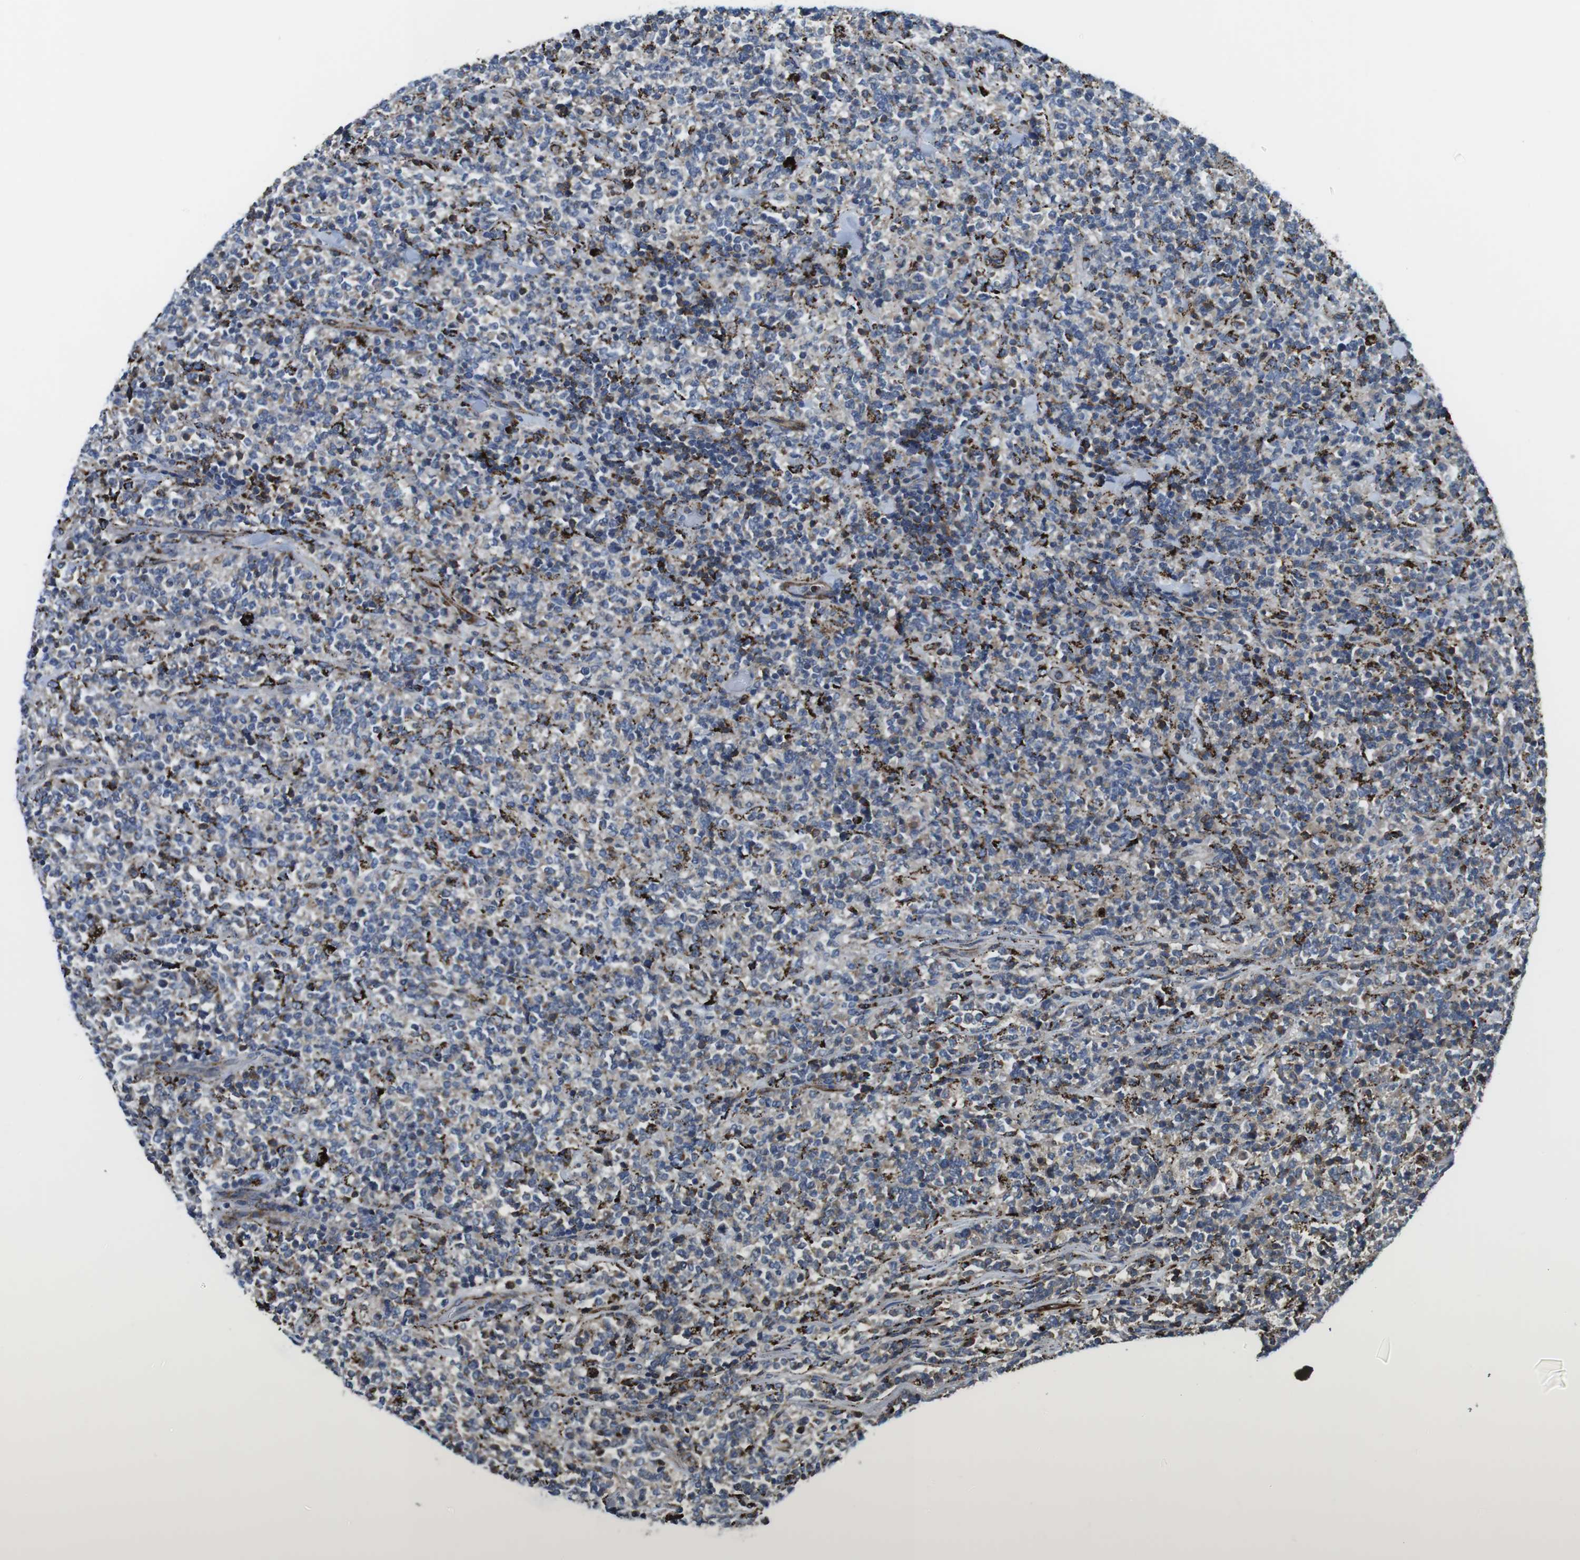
{"staining": {"intensity": "strong", "quantity": "<25%", "location": "cytoplasmic/membranous"}, "tissue": "lymphoma", "cell_type": "Tumor cells", "image_type": "cancer", "snomed": [{"axis": "morphology", "description": "Malignant lymphoma, non-Hodgkin's type, High grade"}, {"axis": "topography", "description": "Soft tissue"}], "caption": "This is an image of immunohistochemistry staining of malignant lymphoma, non-Hodgkin's type (high-grade), which shows strong positivity in the cytoplasmic/membranous of tumor cells.", "gene": "KCNE3", "patient": {"sex": "male", "age": 18}}